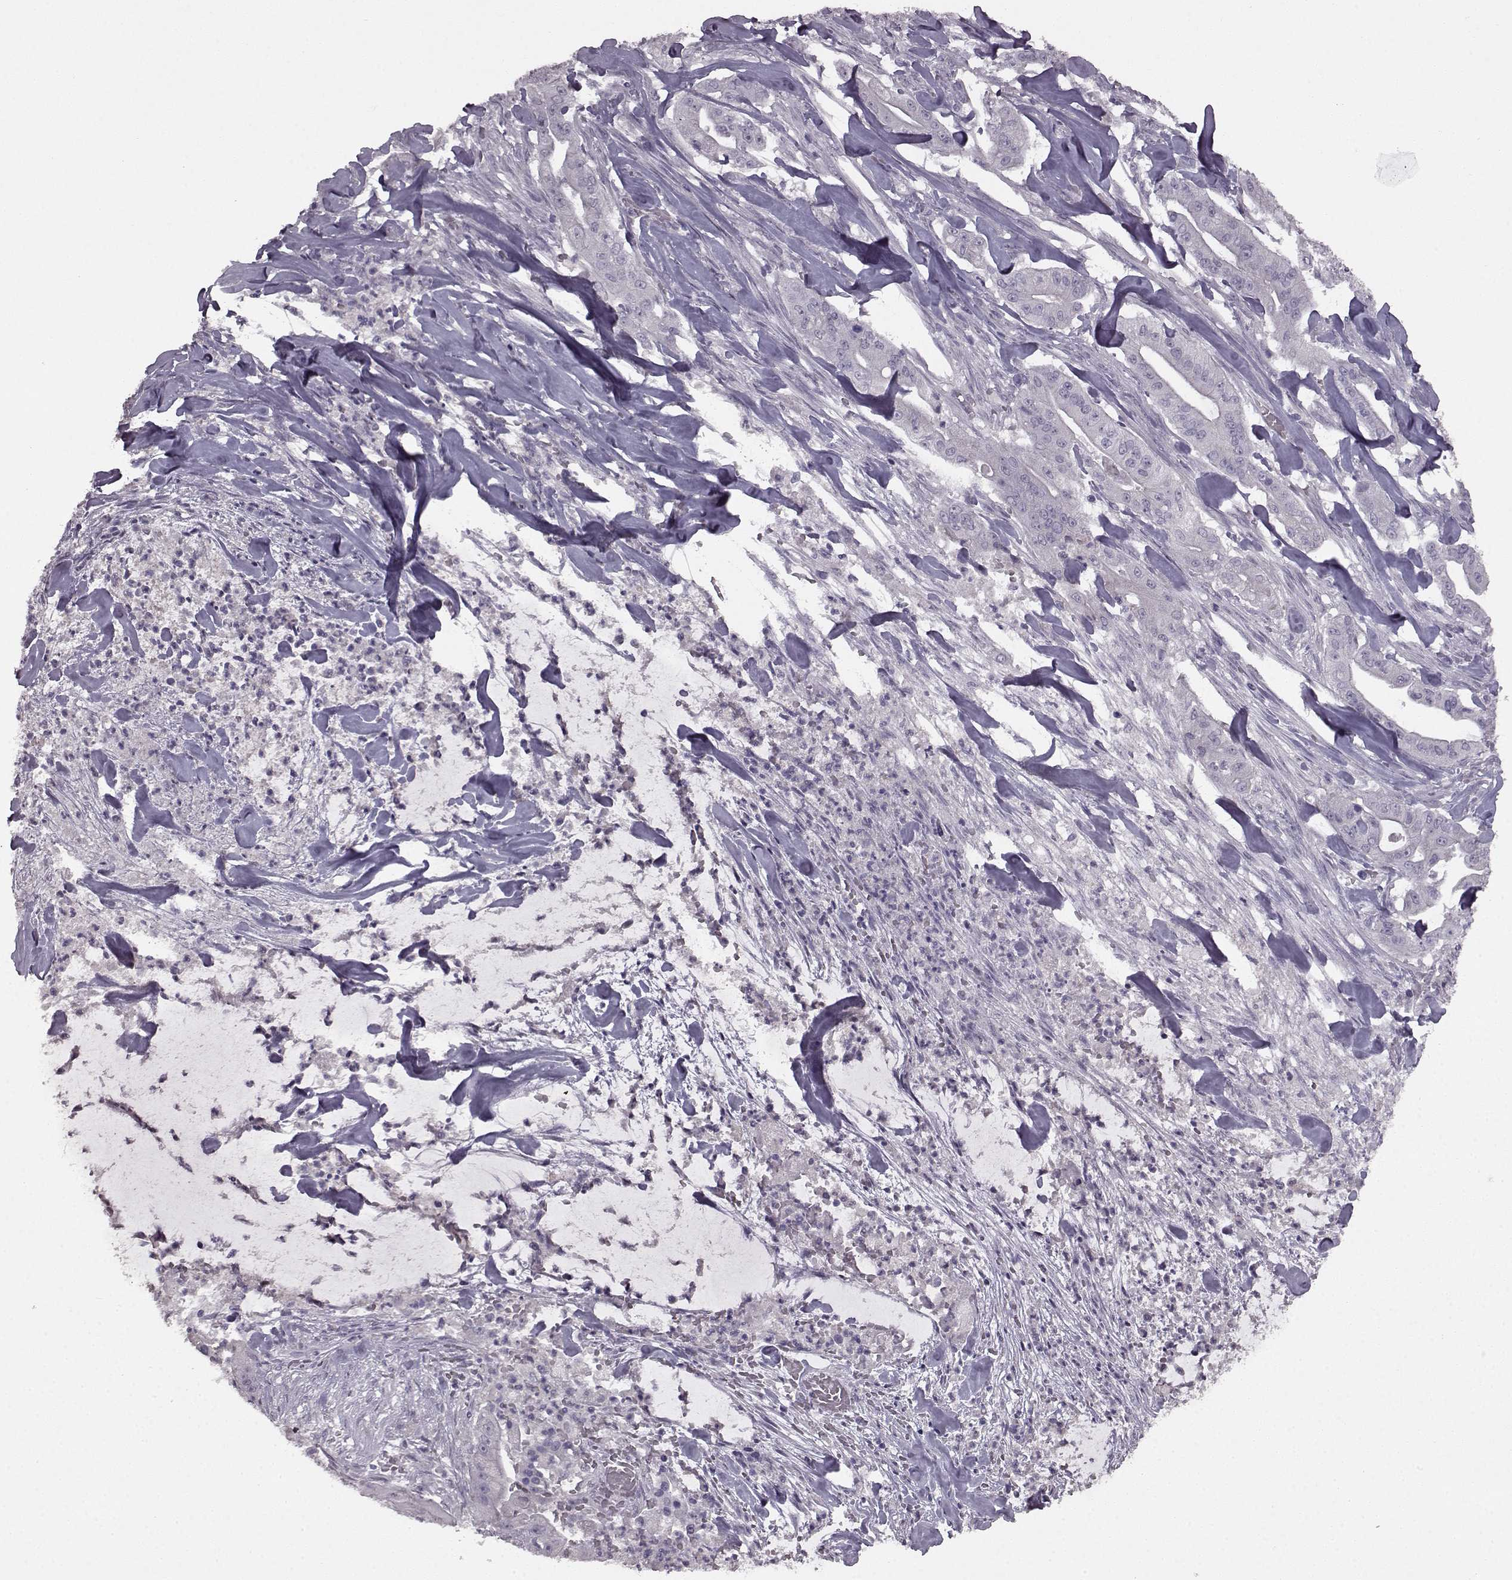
{"staining": {"intensity": "negative", "quantity": "none", "location": "none"}, "tissue": "pancreatic cancer", "cell_type": "Tumor cells", "image_type": "cancer", "snomed": [{"axis": "morphology", "description": "Normal tissue, NOS"}, {"axis": "morphology", "description": "Inflammation, NOS"}, {"axis": "morphology", "description": "Adenocarcinoma, NOS"}, {"axis": "topography", "description": "Pancreas"}], "caption": "Immunohistochemistry micrograph of neoplastic tissue: human pancreatic cancer (adenocarcinoma) stained with DAB displays no significant protein positivity in tumor cells.", "gene": "LHB", "patient": {"sex": "male", "age": 57}}